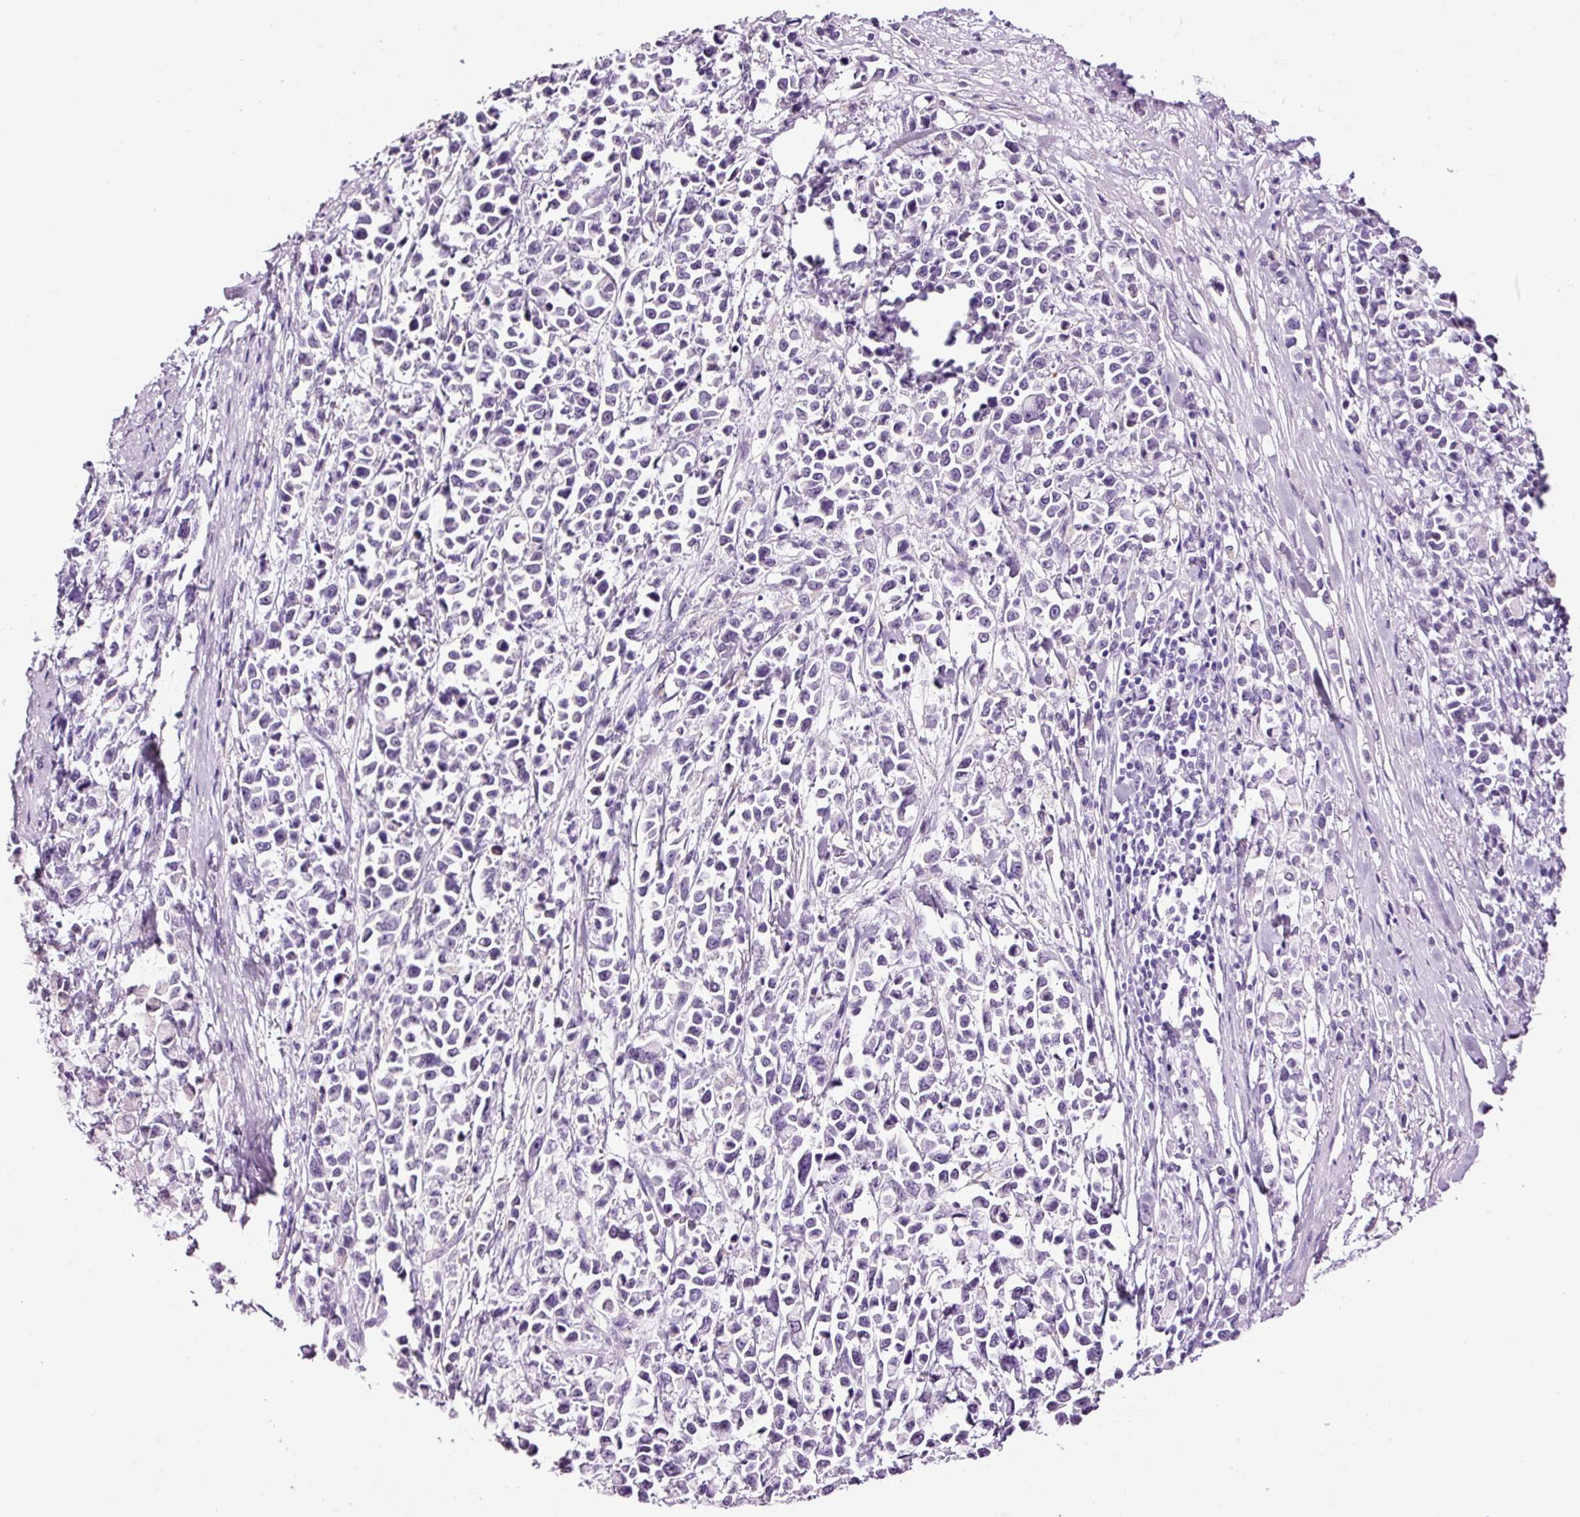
{"staining": {"intensity": "negative", "quantity": "none", "location": "none"}, "tissue": "stomach cancer", "cell_type": "Tumor cells", "image_type": "cancer", "snomed": [{"axis": "morphology", "description": "Adenocarcinoma, NOS"}, {"axis": "topography", "description": "Stomach"}], "caption": "Micrograph shows no significant protein expression in tumor cells of adenocarcinoma (stomach).", "gene": "RTF2", "patient": {"sex": "female", "age": 81}}